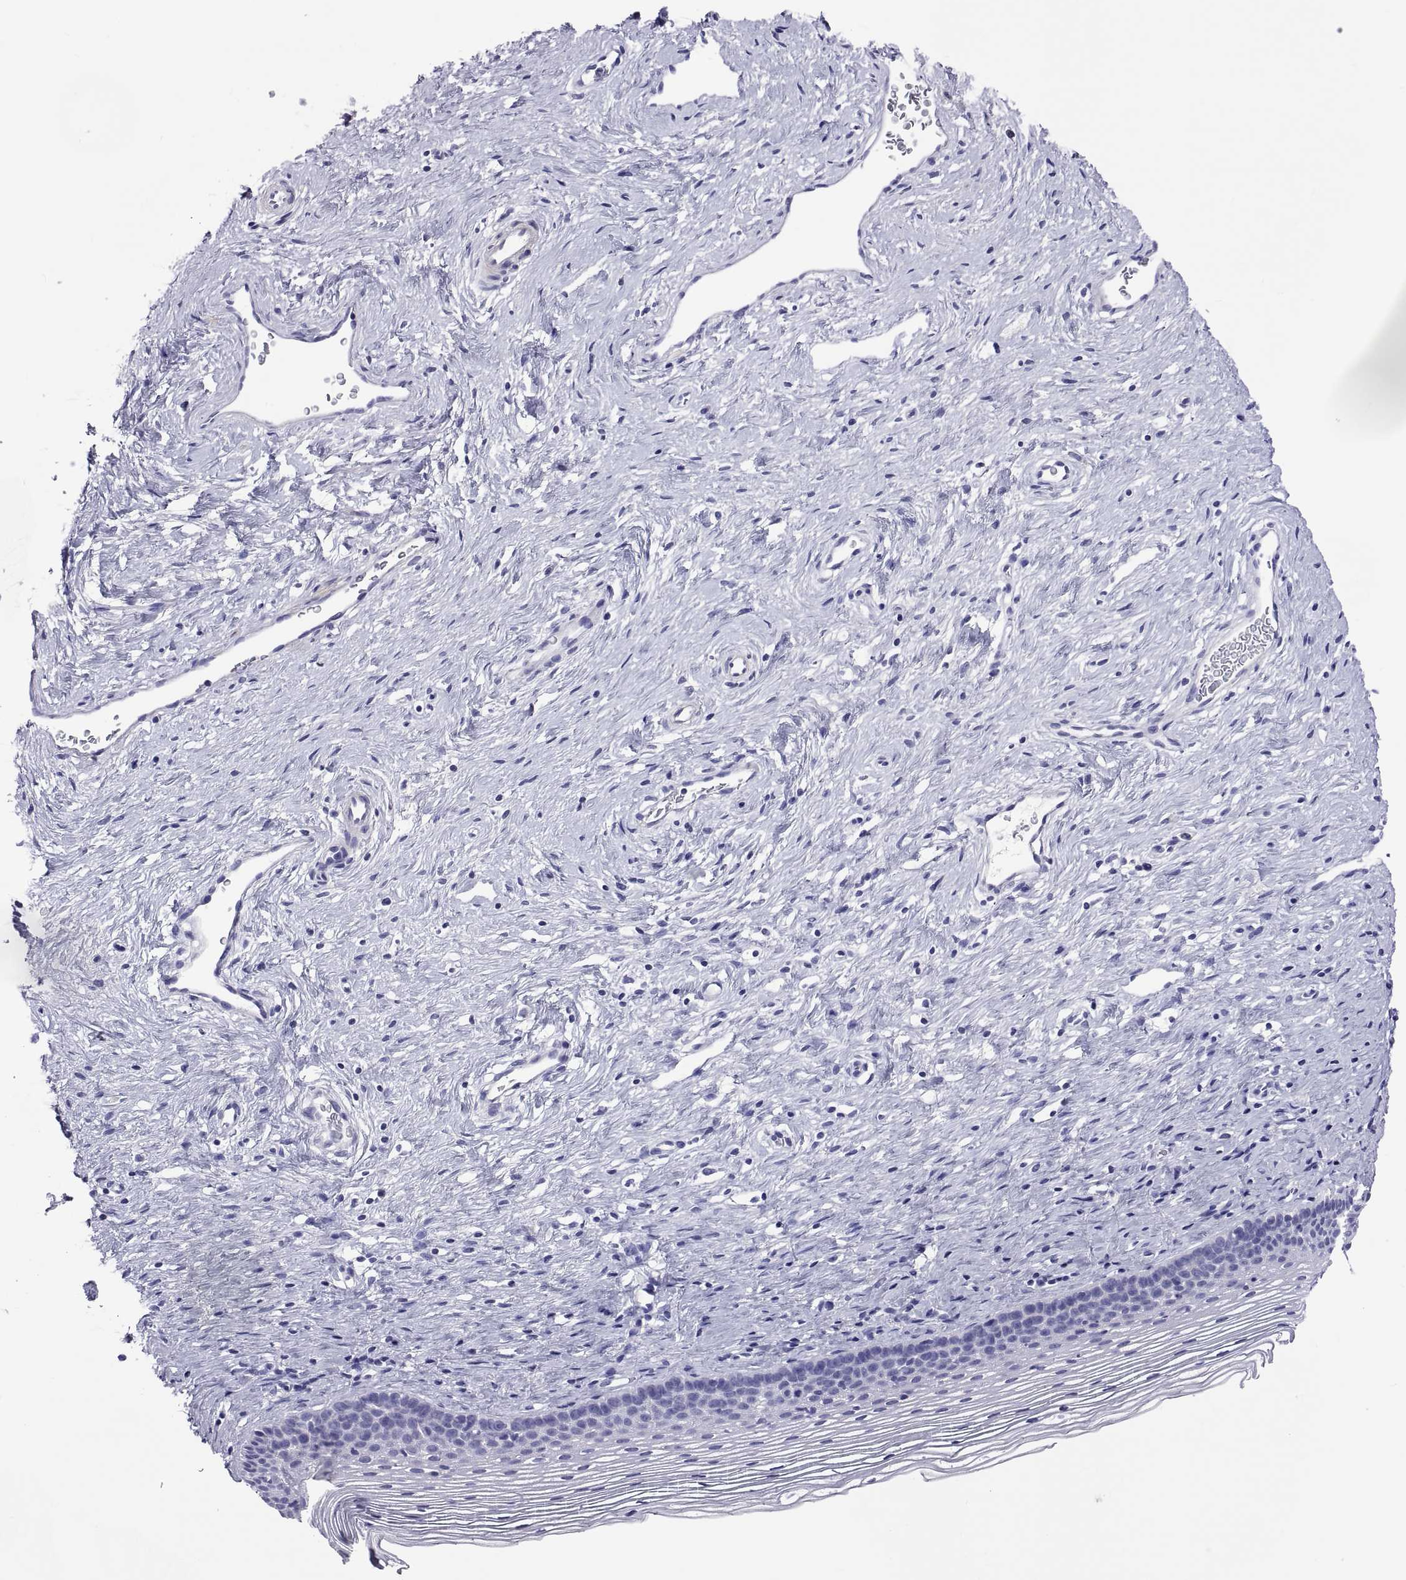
{"staining": {"intensity": "negative", "quantity": "none", "location": "none"}, "tissue": "cervix", "cell_type": "Glandular cells", "image_type": "normal", "snomed": [{"axis": "morphology", "description": "Normal tissue, NOS"}, {"axis": "topography", "description": "Cervix"}], "caption": "This is an immunohistochemistry (IHC) histopathology image of normal human cervix. There is no staining in glandular cells.", "gene": "BSPH1", "patient": {"sex": "female", "age": 39}}